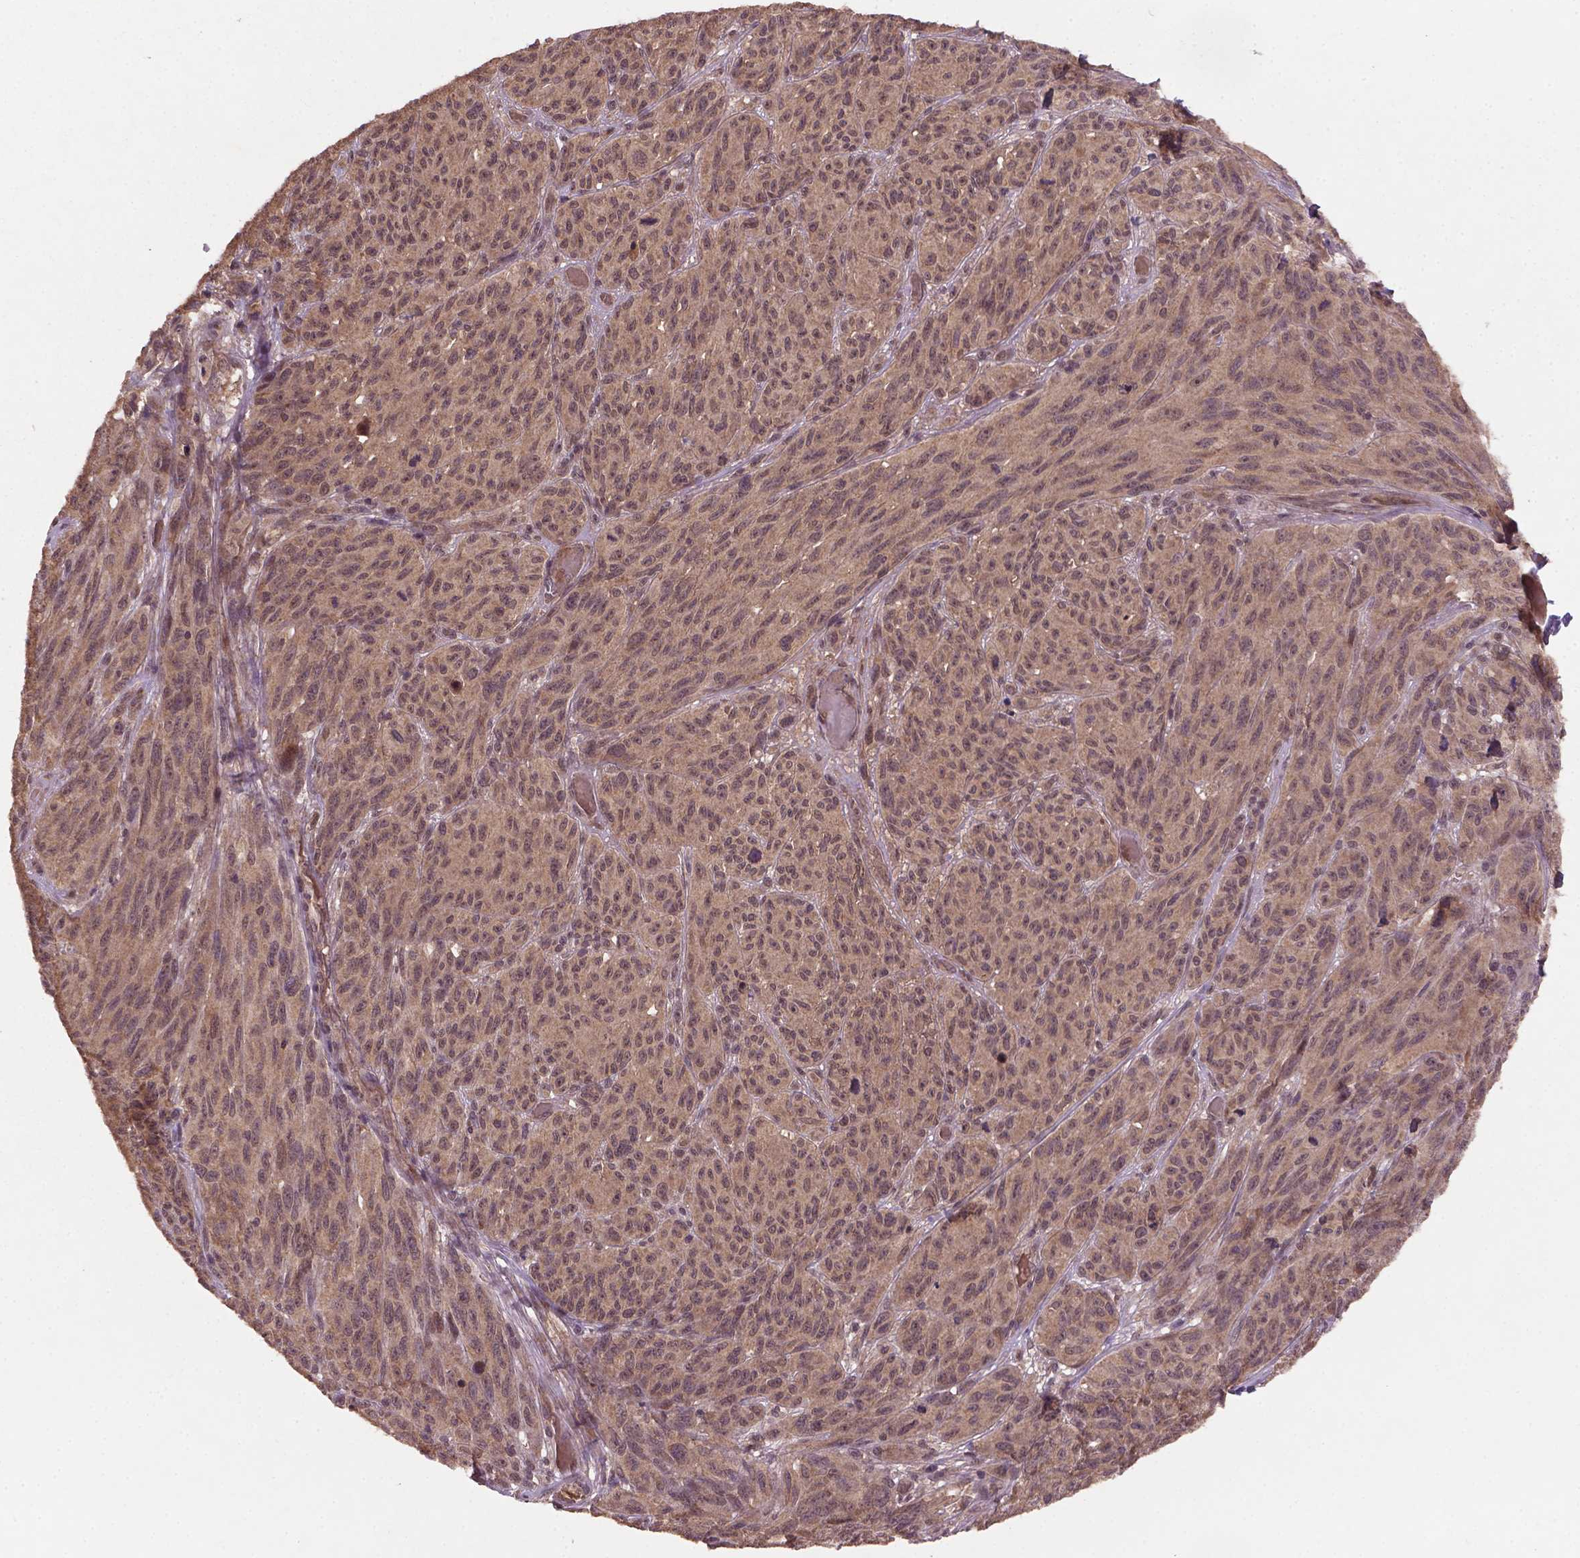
{"staining": {"intensity": "moderate", "quantity": ">75%", "location": "cytoplasmic/membranous,nuclear"}, "tissue": "melanoma", "cell_type": "Tumor cells", "image_type": "cancer", "snomed": [{"axis": "morphology", "description": "Malignant melanoma, NOS"}, {"axis": "topography", "description": "Vulva, labia, clitoris and Bartholin´s gland, NO"}], "caption": "High-magnification brightfield microscopy of malignant melanoma stained with DAB (brown) and counterstained with hematoxylin (blue). tumor cells exhibit moderate cytoplasmic/membranous and nuclear positivity is appreciated in about>75% of cells.", "gene": "NIPAL2", "patient": {"sex": "female", "age": 75}}